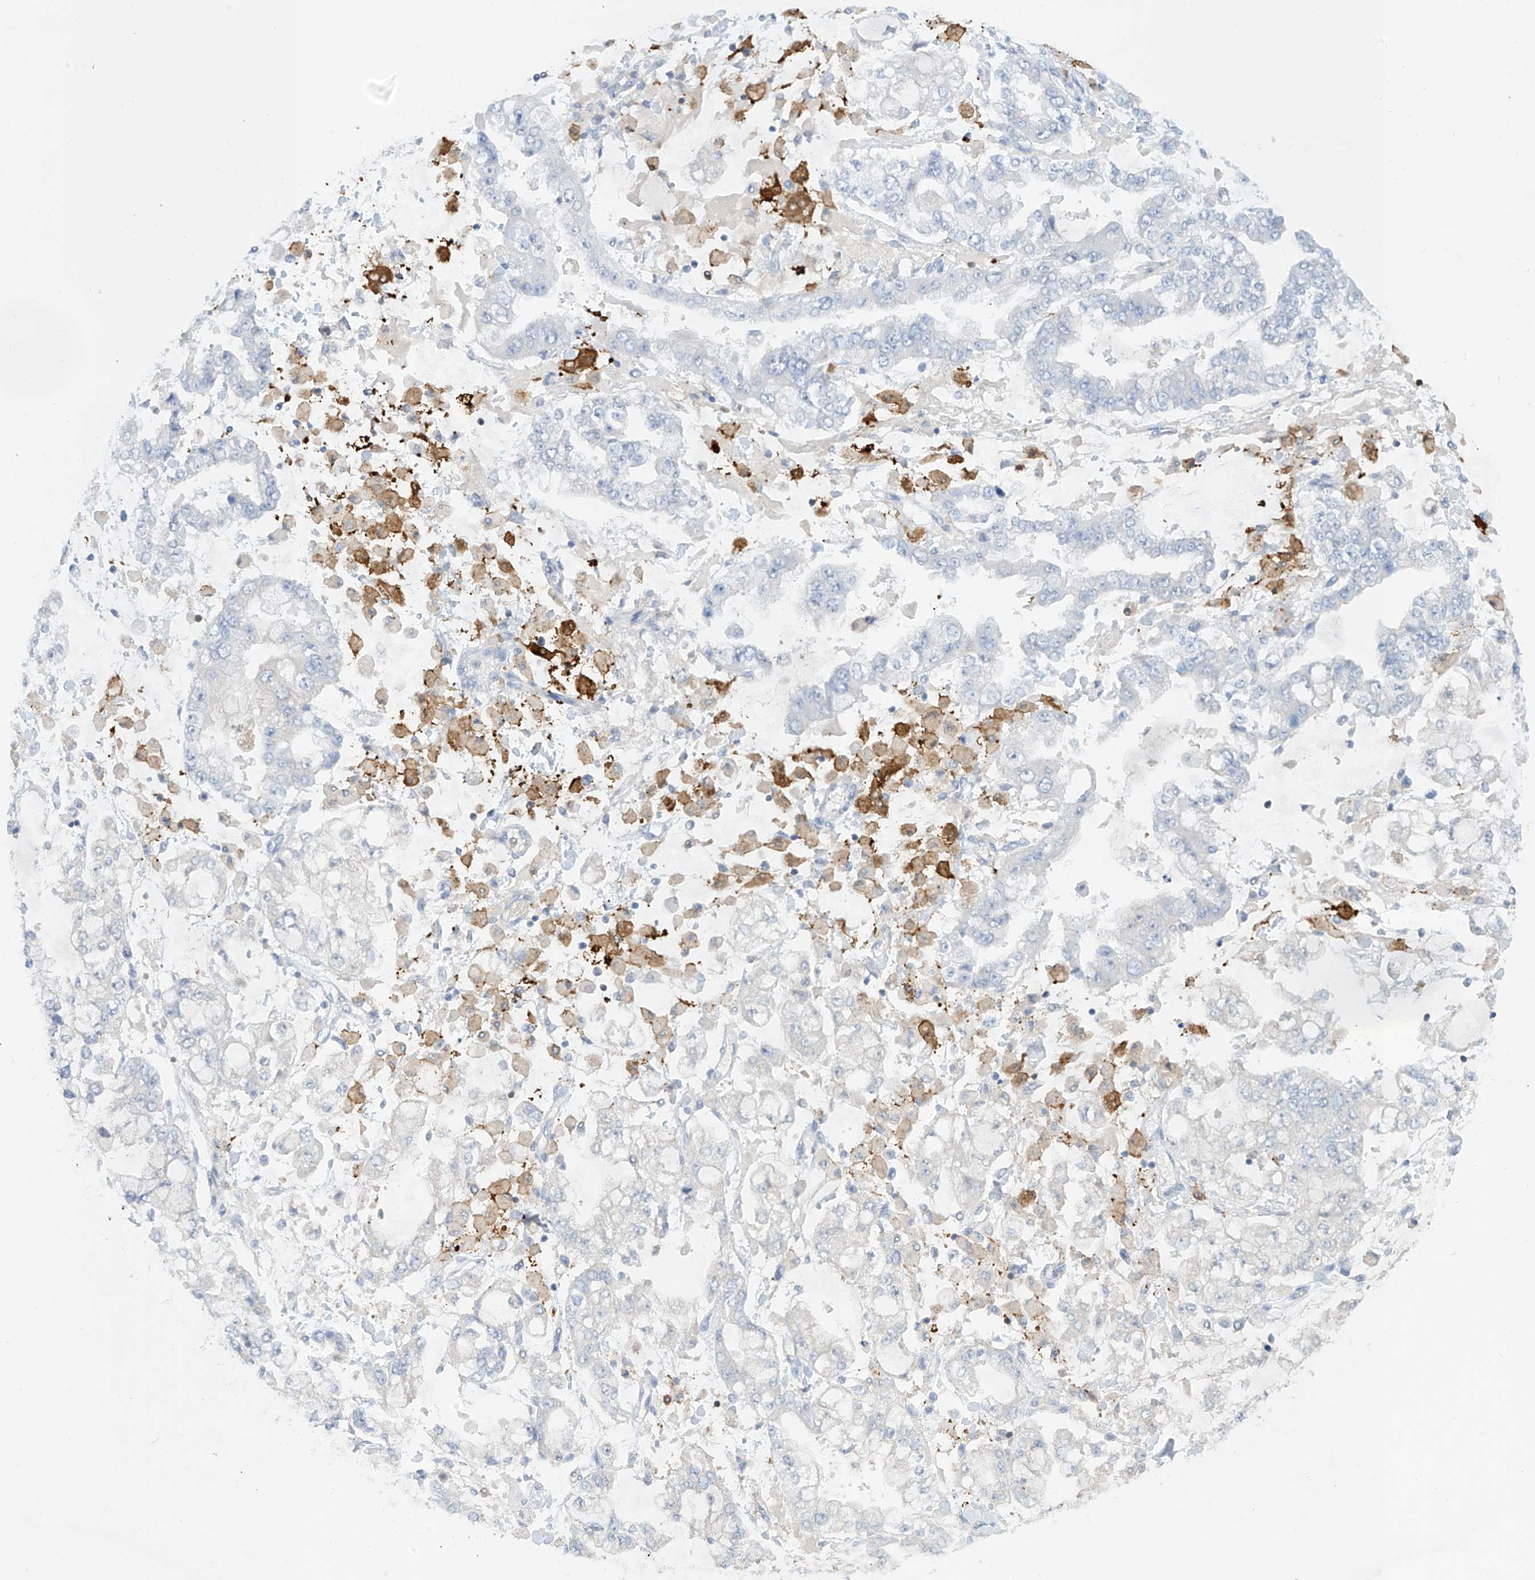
{"staining": {"intensity": "negative", "quantity": "none", "location": "none"}, "tissue": "stomach cancer", "cell_type": "Tumor cells", "image_type": "cancer", "snomed": [{"axis": "morphology", "description": "Normal tissue, NOS"}, {"axis": "morphology", "description": "Adenocarcinoma, NOS"}, {"axis": "topography", "description": "Stomach, upper"}, {"axis": "topography", "description": "Stomach"}], "caption": "Tumor cells are negative for brown protein staining in stomach adenocarcinoma.", "gene": "TRMT2B", "patient": {"sex": "male", "age": 76}}